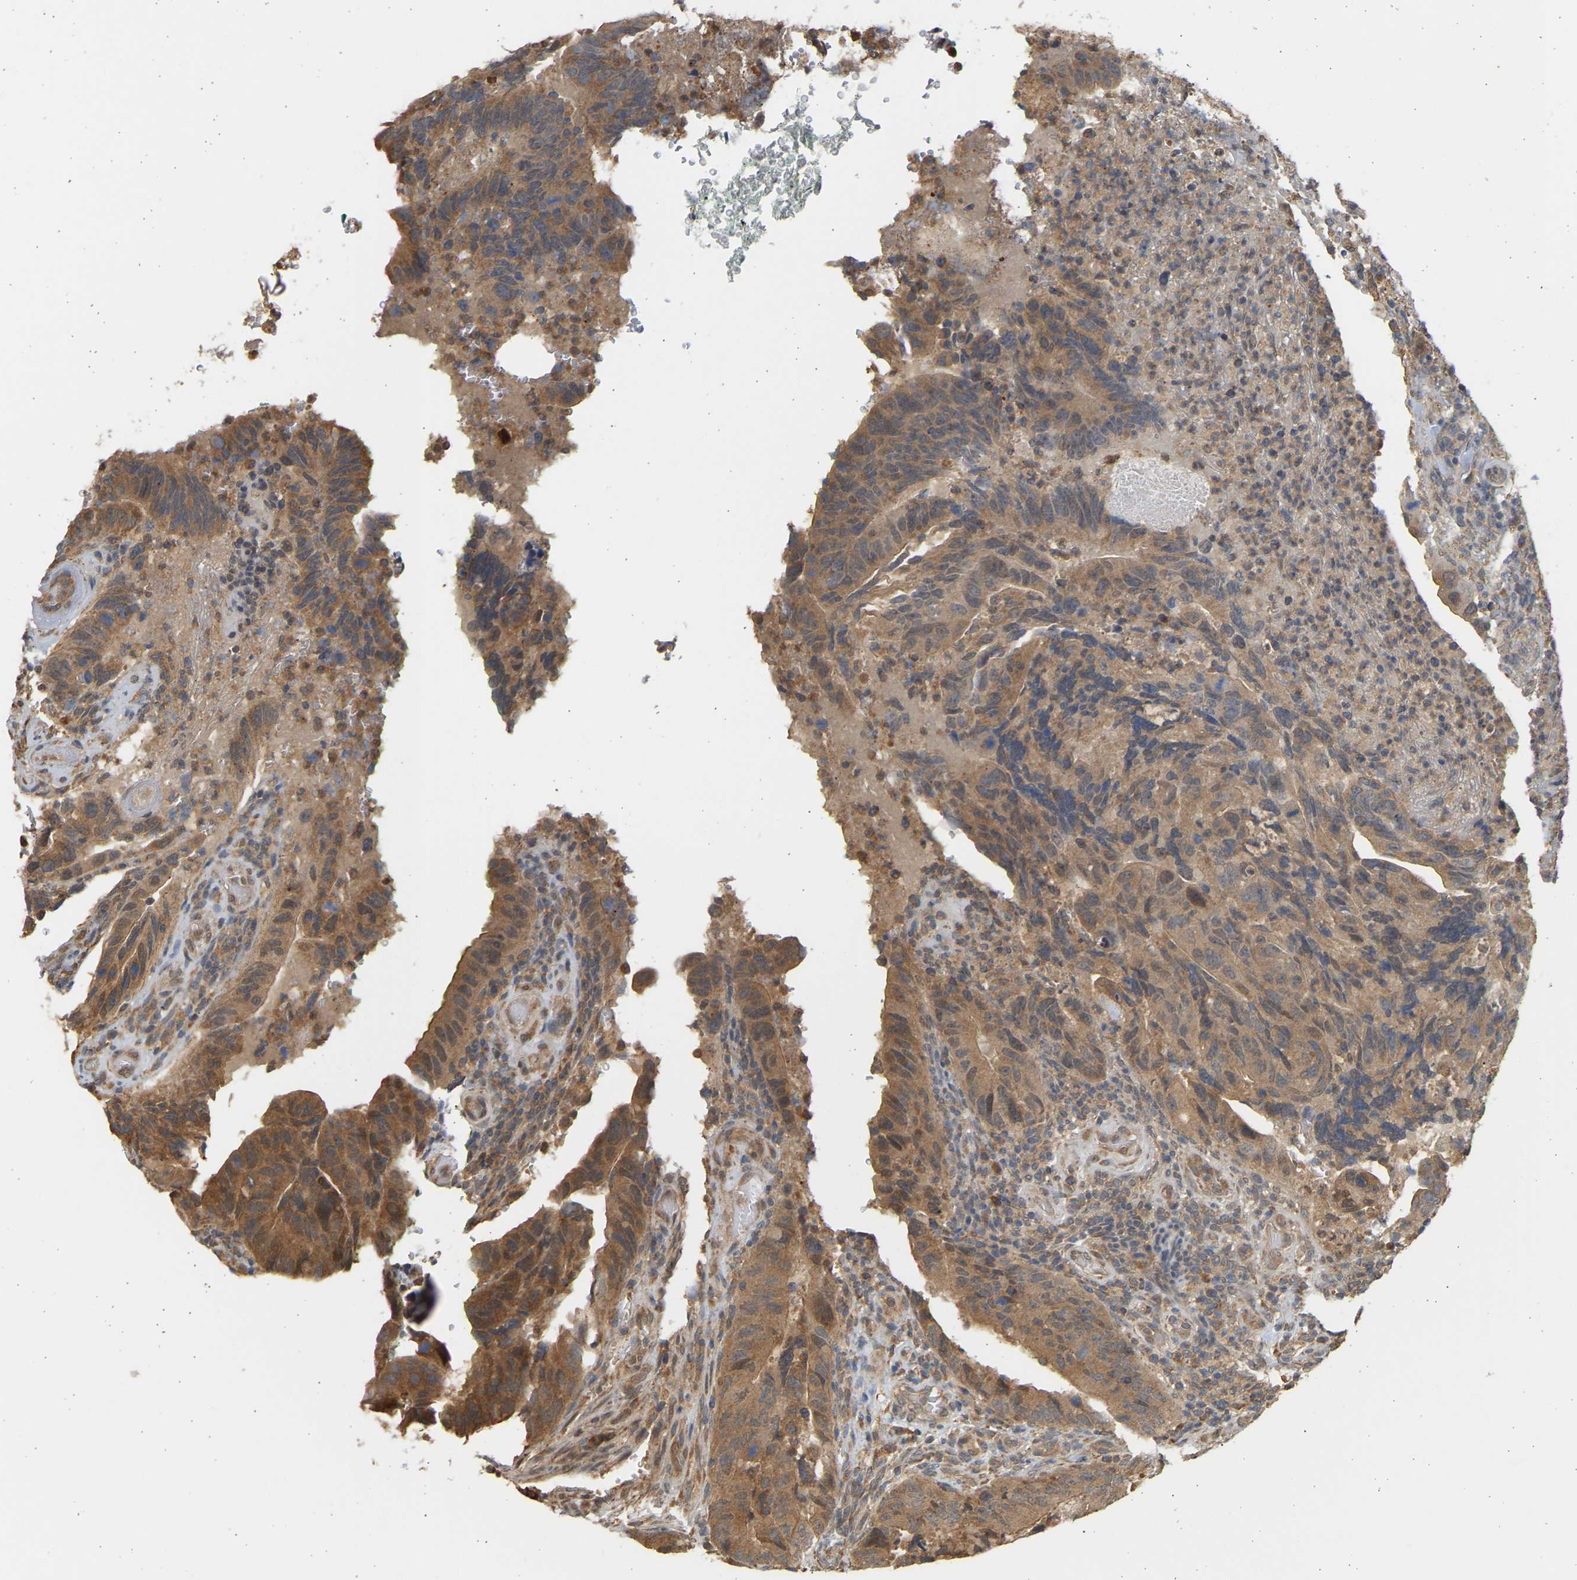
{"staining": {"intensity": "moderate", "quantity": ">75%", "location": "cytoplasmic/membranous"}, "tissue": "colorectal cancer", "cell_type": "Tumor cells", "image_type": "cancer", "snomed": [{"axis": "morphology", "description": "Normal tissue, NOS"}, {"axis": "morphology", "description": "Adenocarcinoma, NOS"}, {"axis": "topography", "description": "Colon"}], "caption": "Moderate cytoplasmic/membranous protein positivity is appreciated in about >75% of tumor cells in adenocarcinoma (colorectal).", "gene": "B4GALT6", "patient": {"sex": "male", "age": 56}}